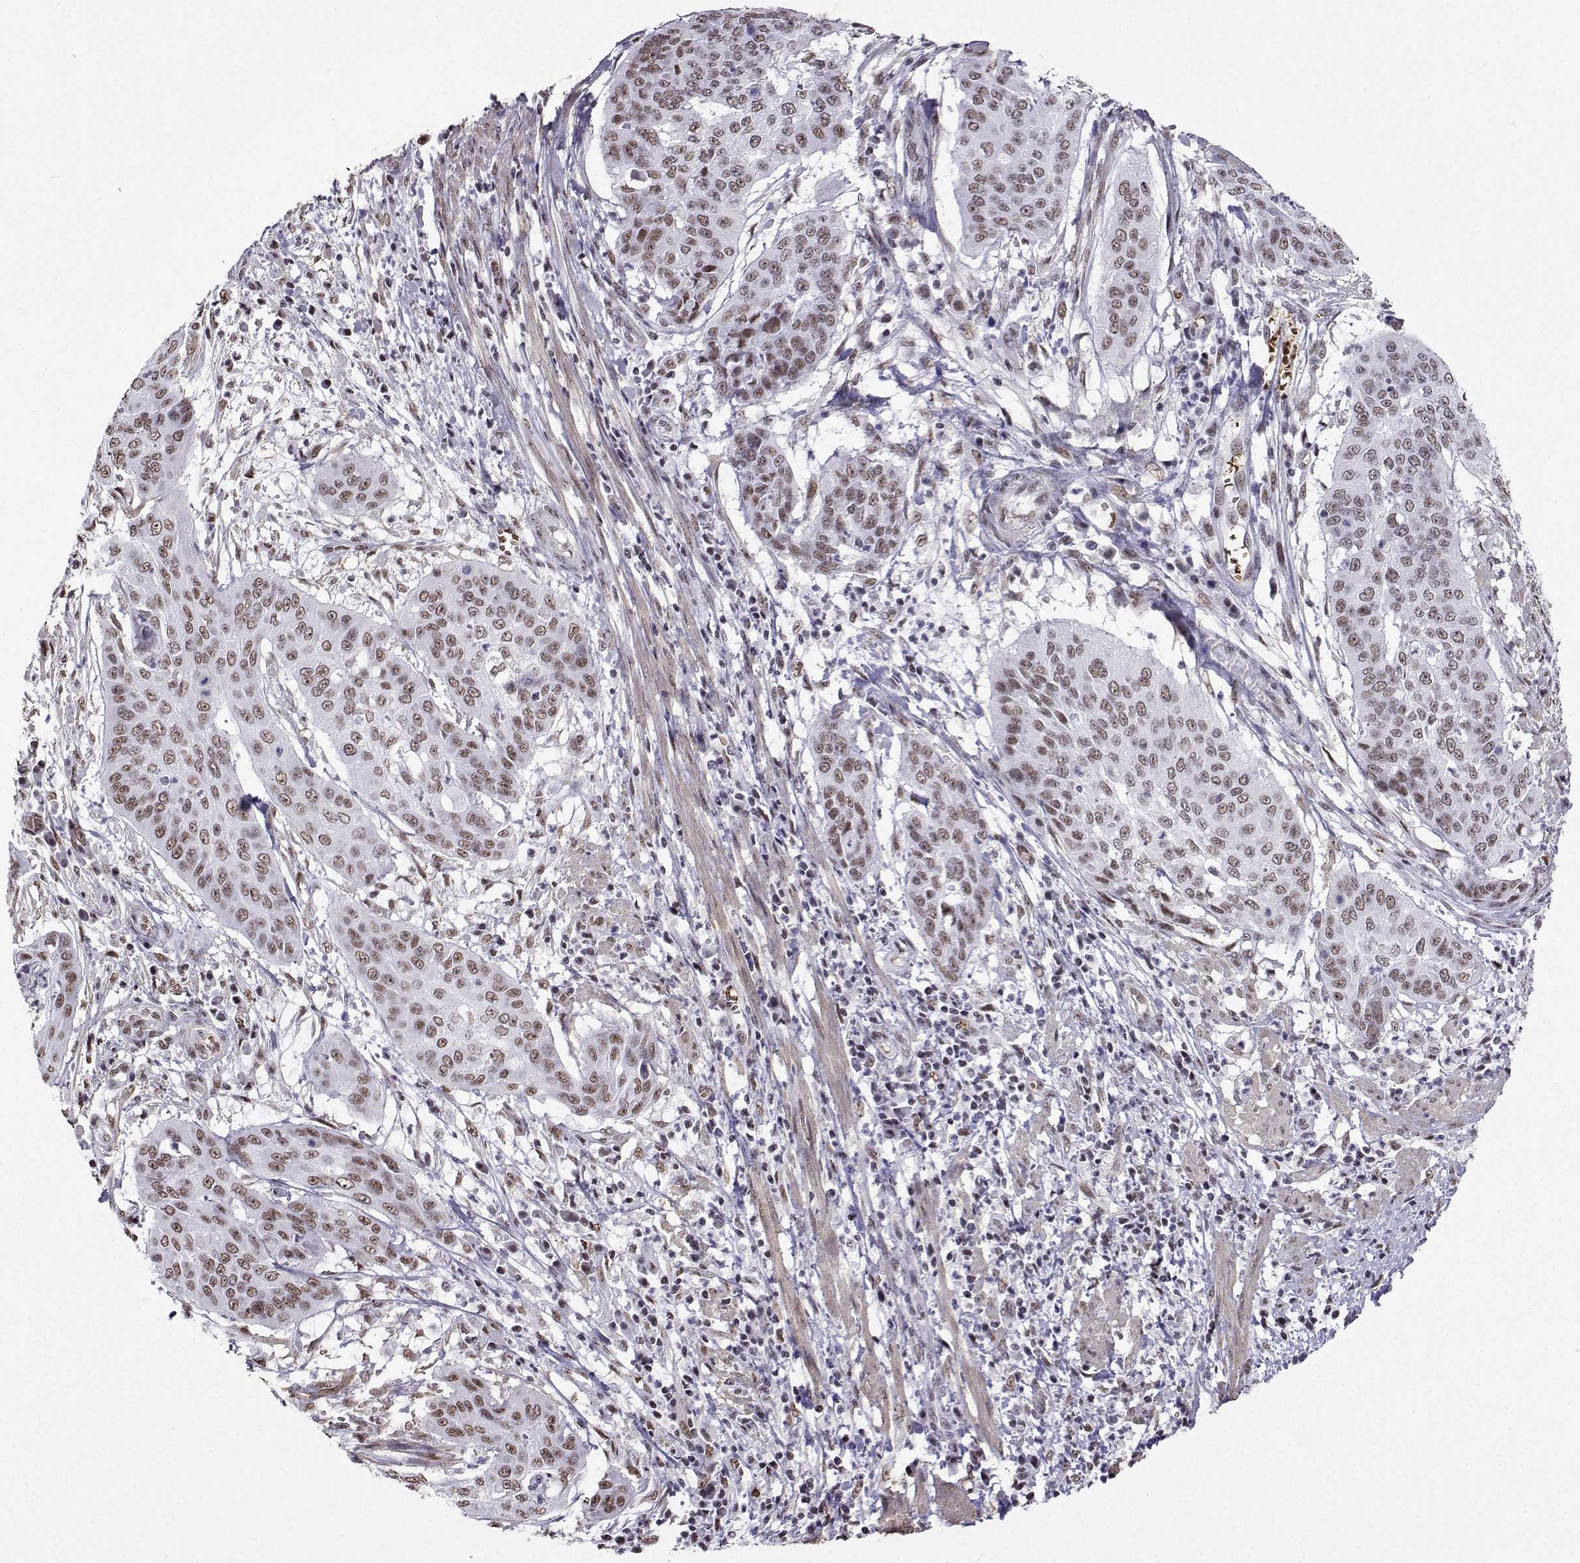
{"staining": {"intensity": "weak", "quantity": ">75%", "location": "nuclear"}, "tissue": "cervical cancer", "cell_type": "Tumor cells", "image_type": "cancer", "snomed": [{"axis": "morphology", "description": "Squamous cell carcinoma, NOS"}, {"axis": "topography", "description": "Cervix"}], "caption": "This is an image of immunohistochemistry (IHC) staining of cervical cancer (squamous cell carcinoma), which shows weak staining in the nuclear of tumor cells.", "gene": "CCNK", "patient": {"sex": "female", "age": 39}}